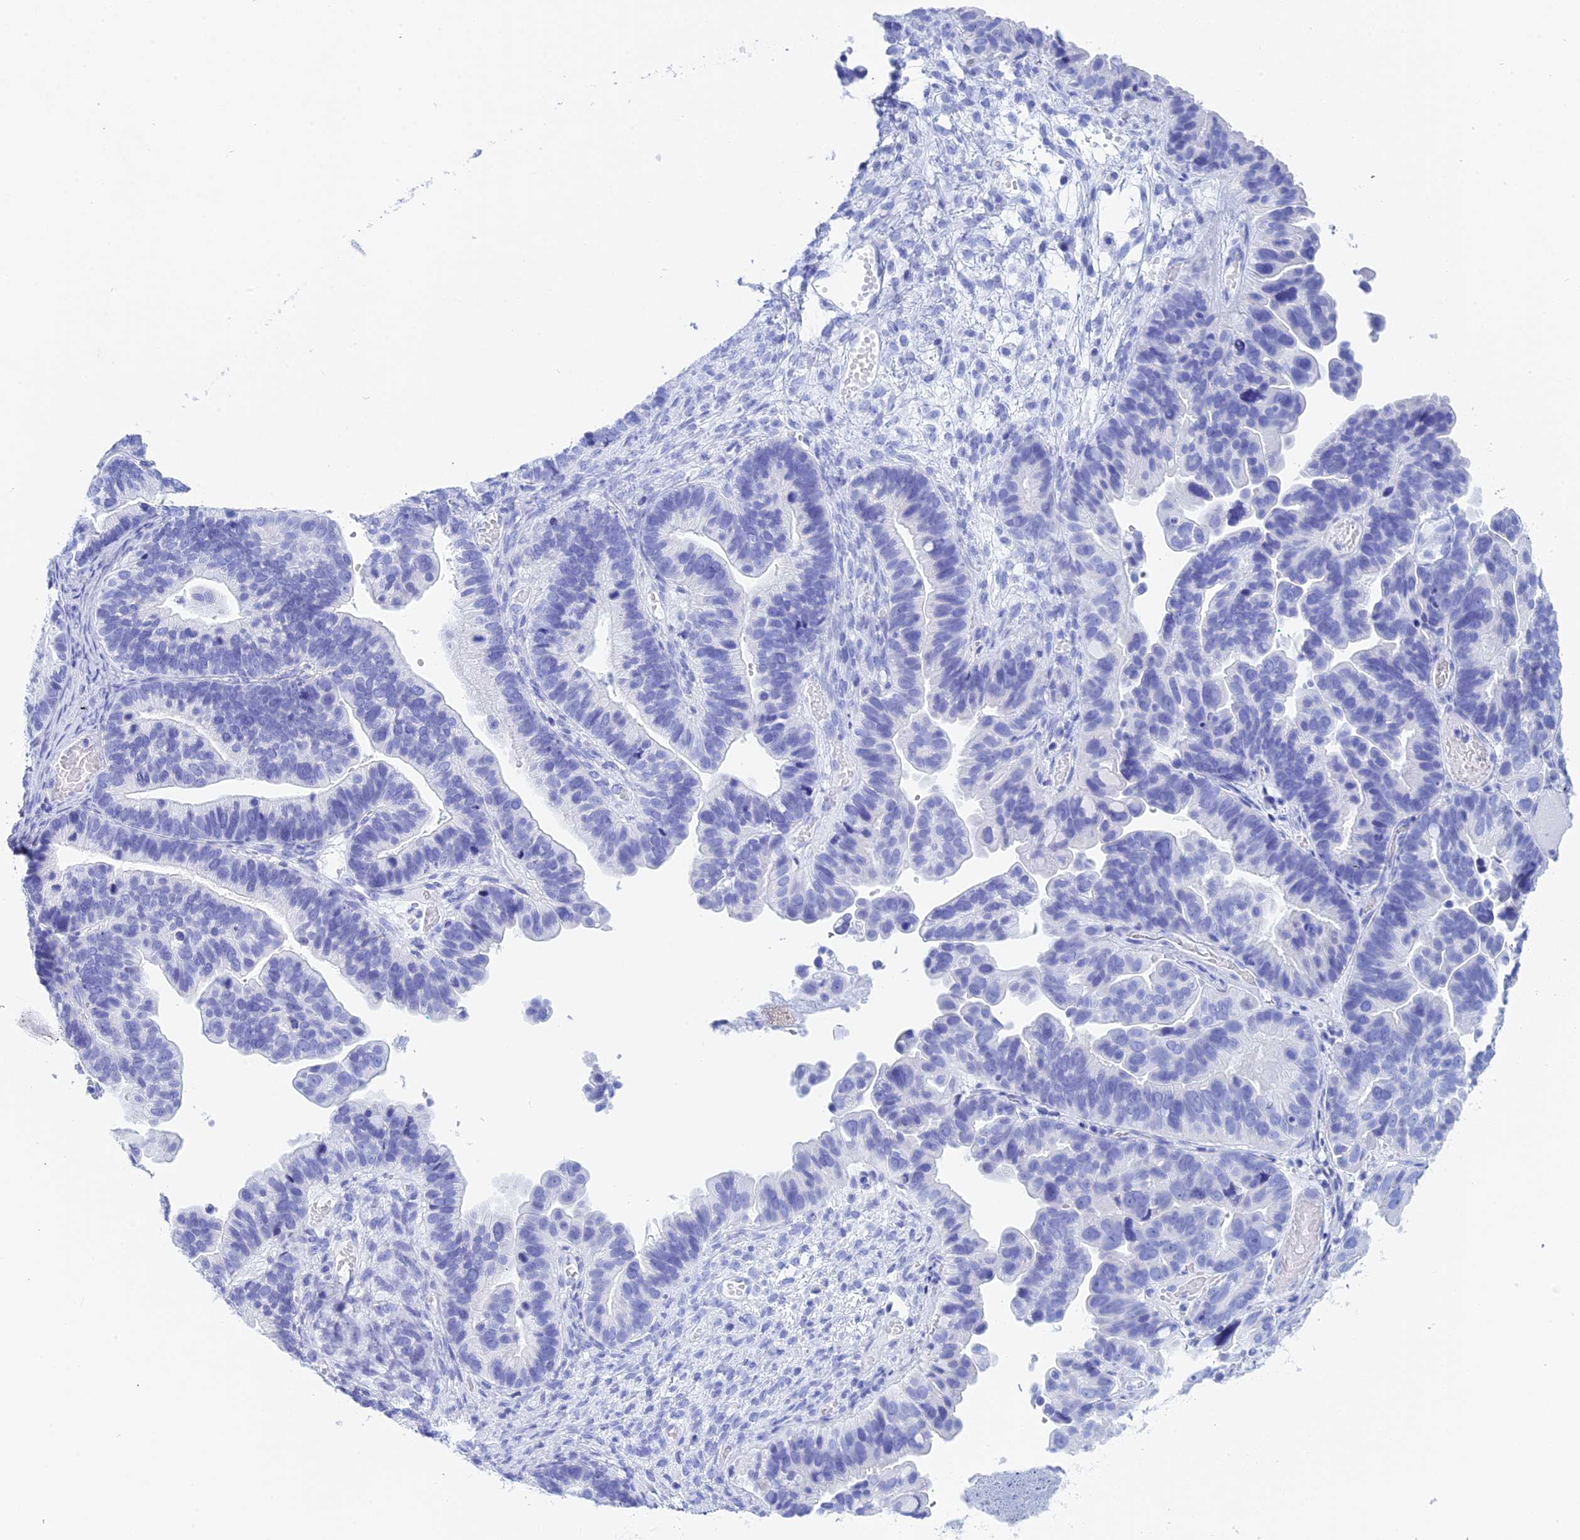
{"staining": {"intensity": "negative", "quantity": "none", "location": "none"}, "tissue": "ovarian cancer", "cell_type": "Tumor cells", "image_type": "cancer", "snomed": [{"axis": "morphology", "description": "Cystadenocarcinoma, serous, NOS"}, {"axis": "topography", "description": "Ovary"}], "caption": "Tumor cells are negative for brown protein staining in serous cystadenocarcinoma (ovarian).", "gene": "TEX101", "patient": {"sex": "female", "age": 56}}